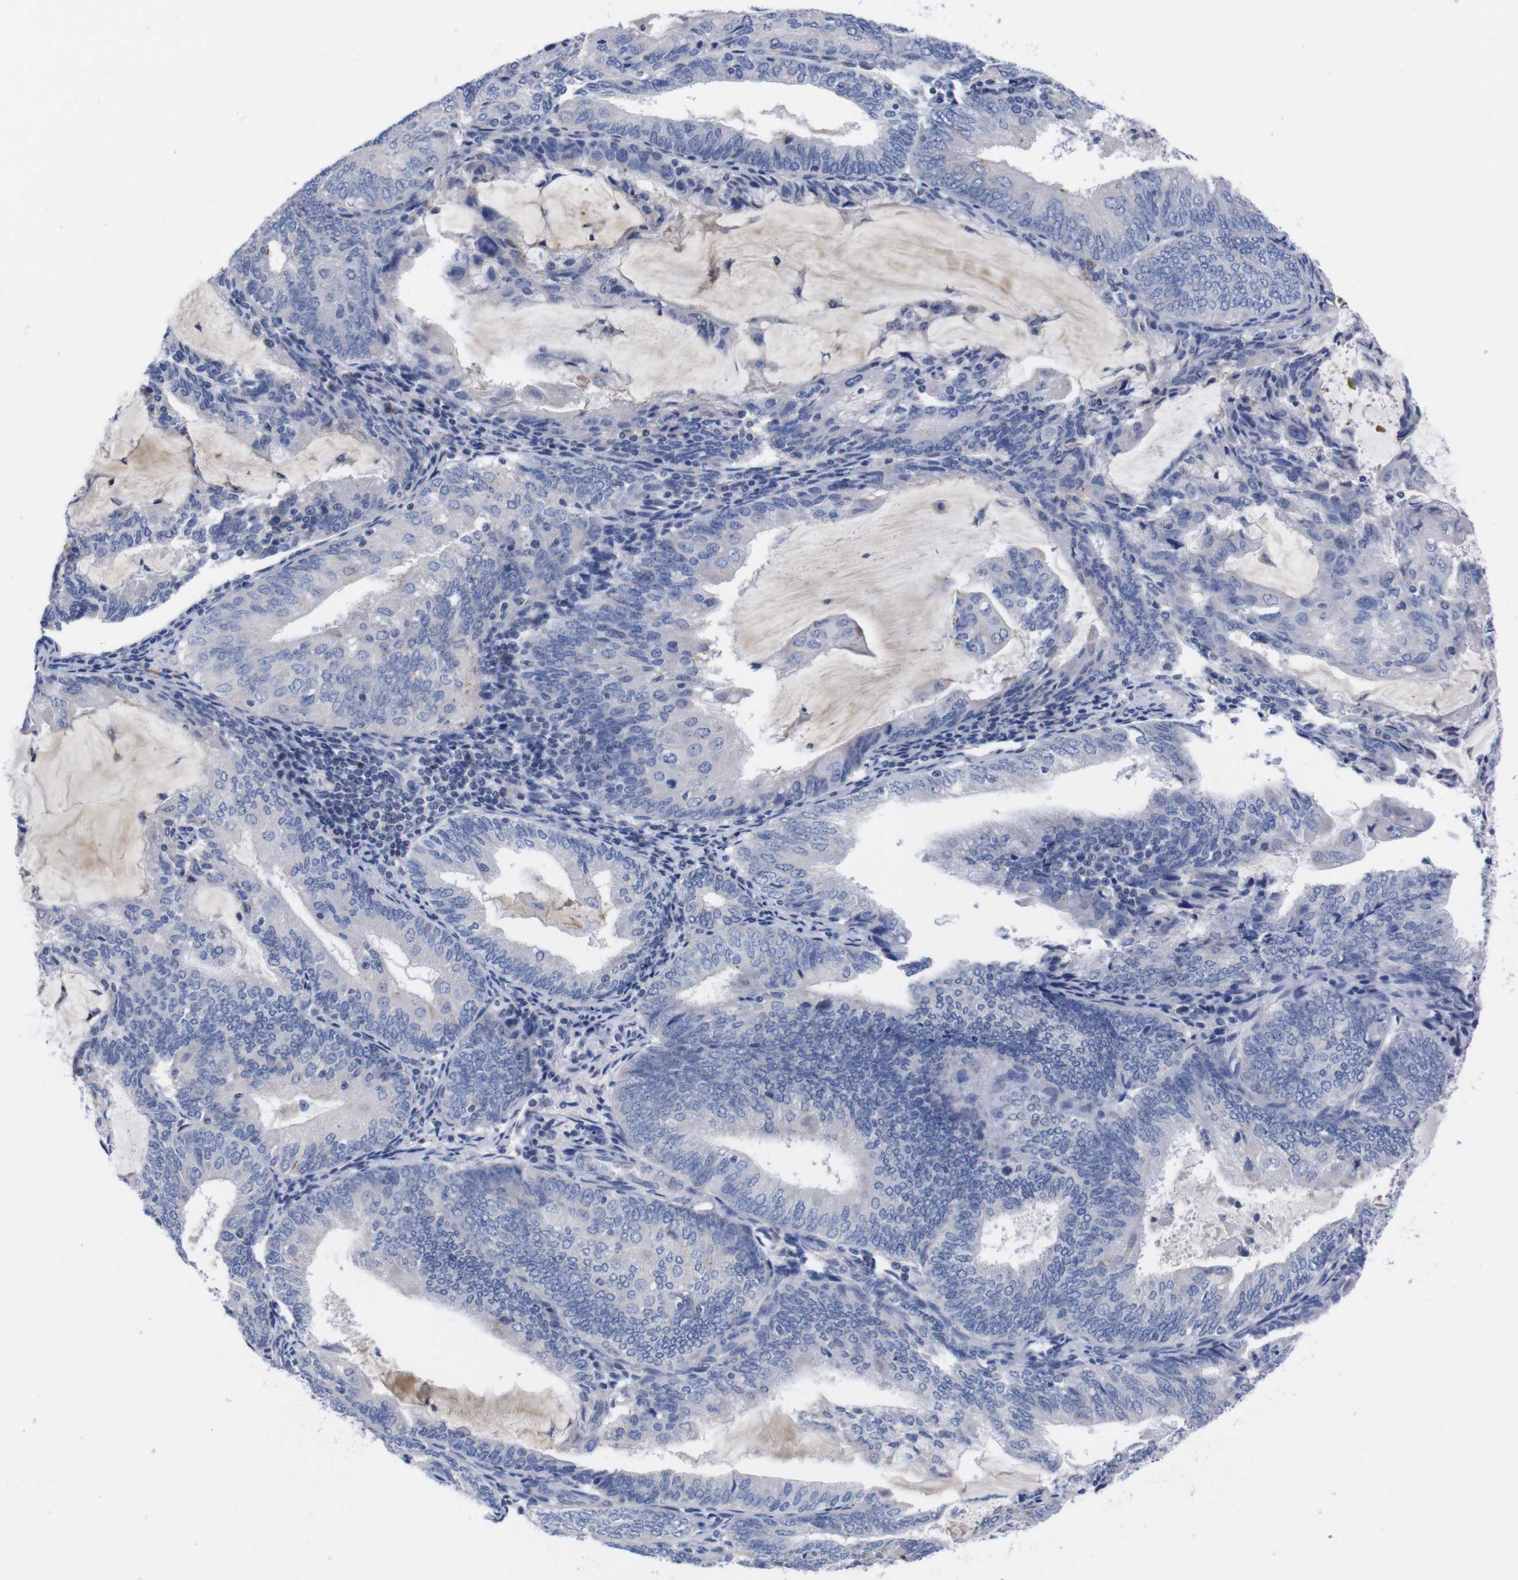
{"staining": {"intensity": "negative", "quantity": "none", "location": "none"}, "tissue": "endometrial cancer", "cell_type": "Tumor cells", "image_type": "cancer", "snomed": [{"axis": "morphology", "description": "Adenocarcinoma, NOS"}, {"axis": "topography", "description": "Endometrium"}], "caption": "High magnification brightfield microscopy of adenocarcinoma (endometrial) stained with DAB (3,3'-diaminobenzidine) (brown) and counterstained with hematoxylin (blue): tumor cells show no significant expression.", "gene": "FAM210A", "patient": {"sex": "female", "age": 81}}